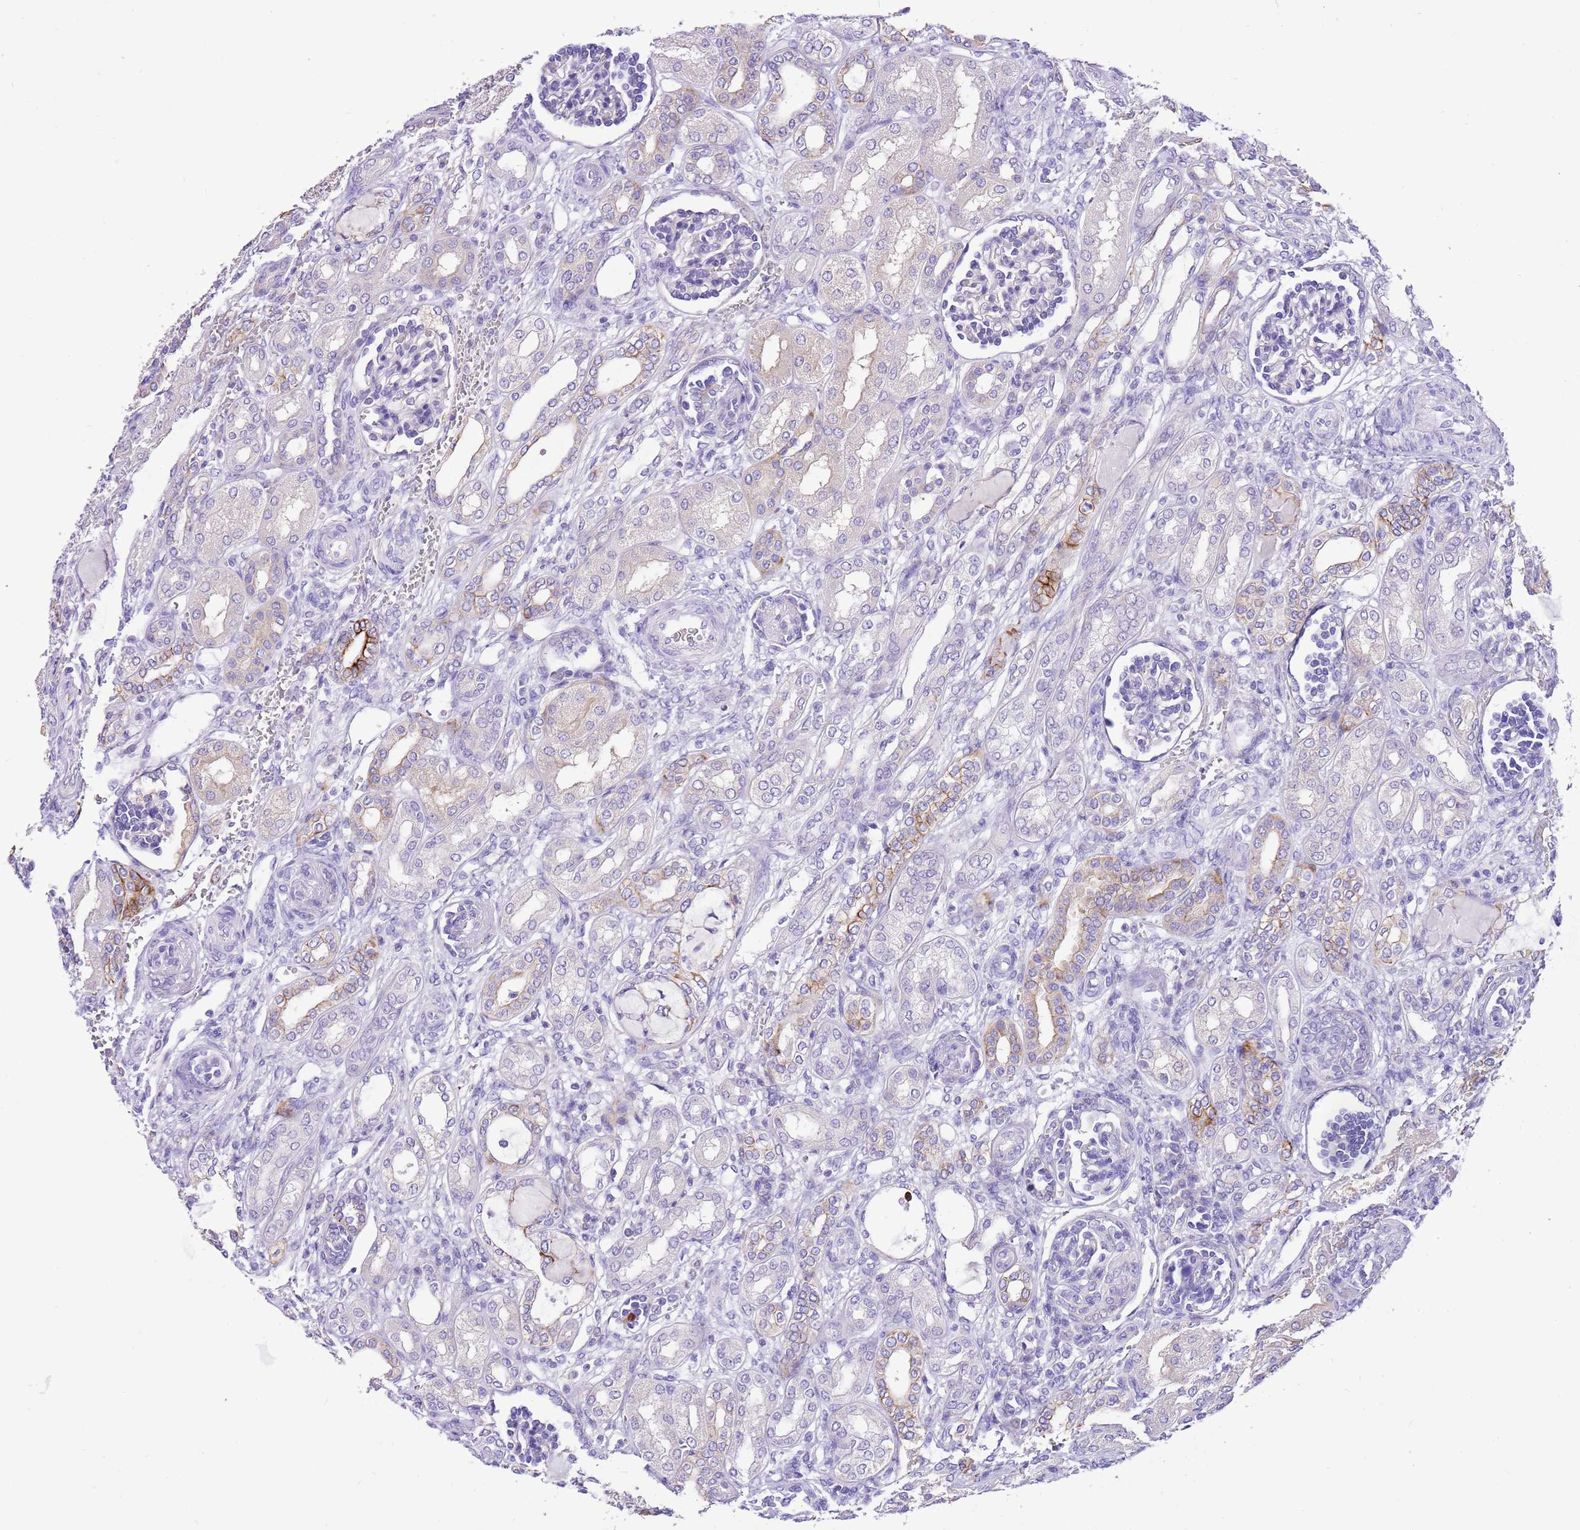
{"staining": {"intensity": "negative", "quantity": "none", "location": "none"}, "tissue": "kidney", "cell_type": "Cells in glomeruli", "image_type": "normal", "snomed": [{"axis": "morphology", "description": "Normal tissue, NOS"}, {"axis": "morphology", "description": "Neoplasm, malignant, NOS"}, {"axis": "topography", "description": "Kidney"}], "caption": "This is a image of immunohistochemistry (IHC) staining of unremarkable kidney, which shows no expression in cells in glomeruli.", "gene": "R3HDM4", "patient": {"sex": "female", "age": 1}}